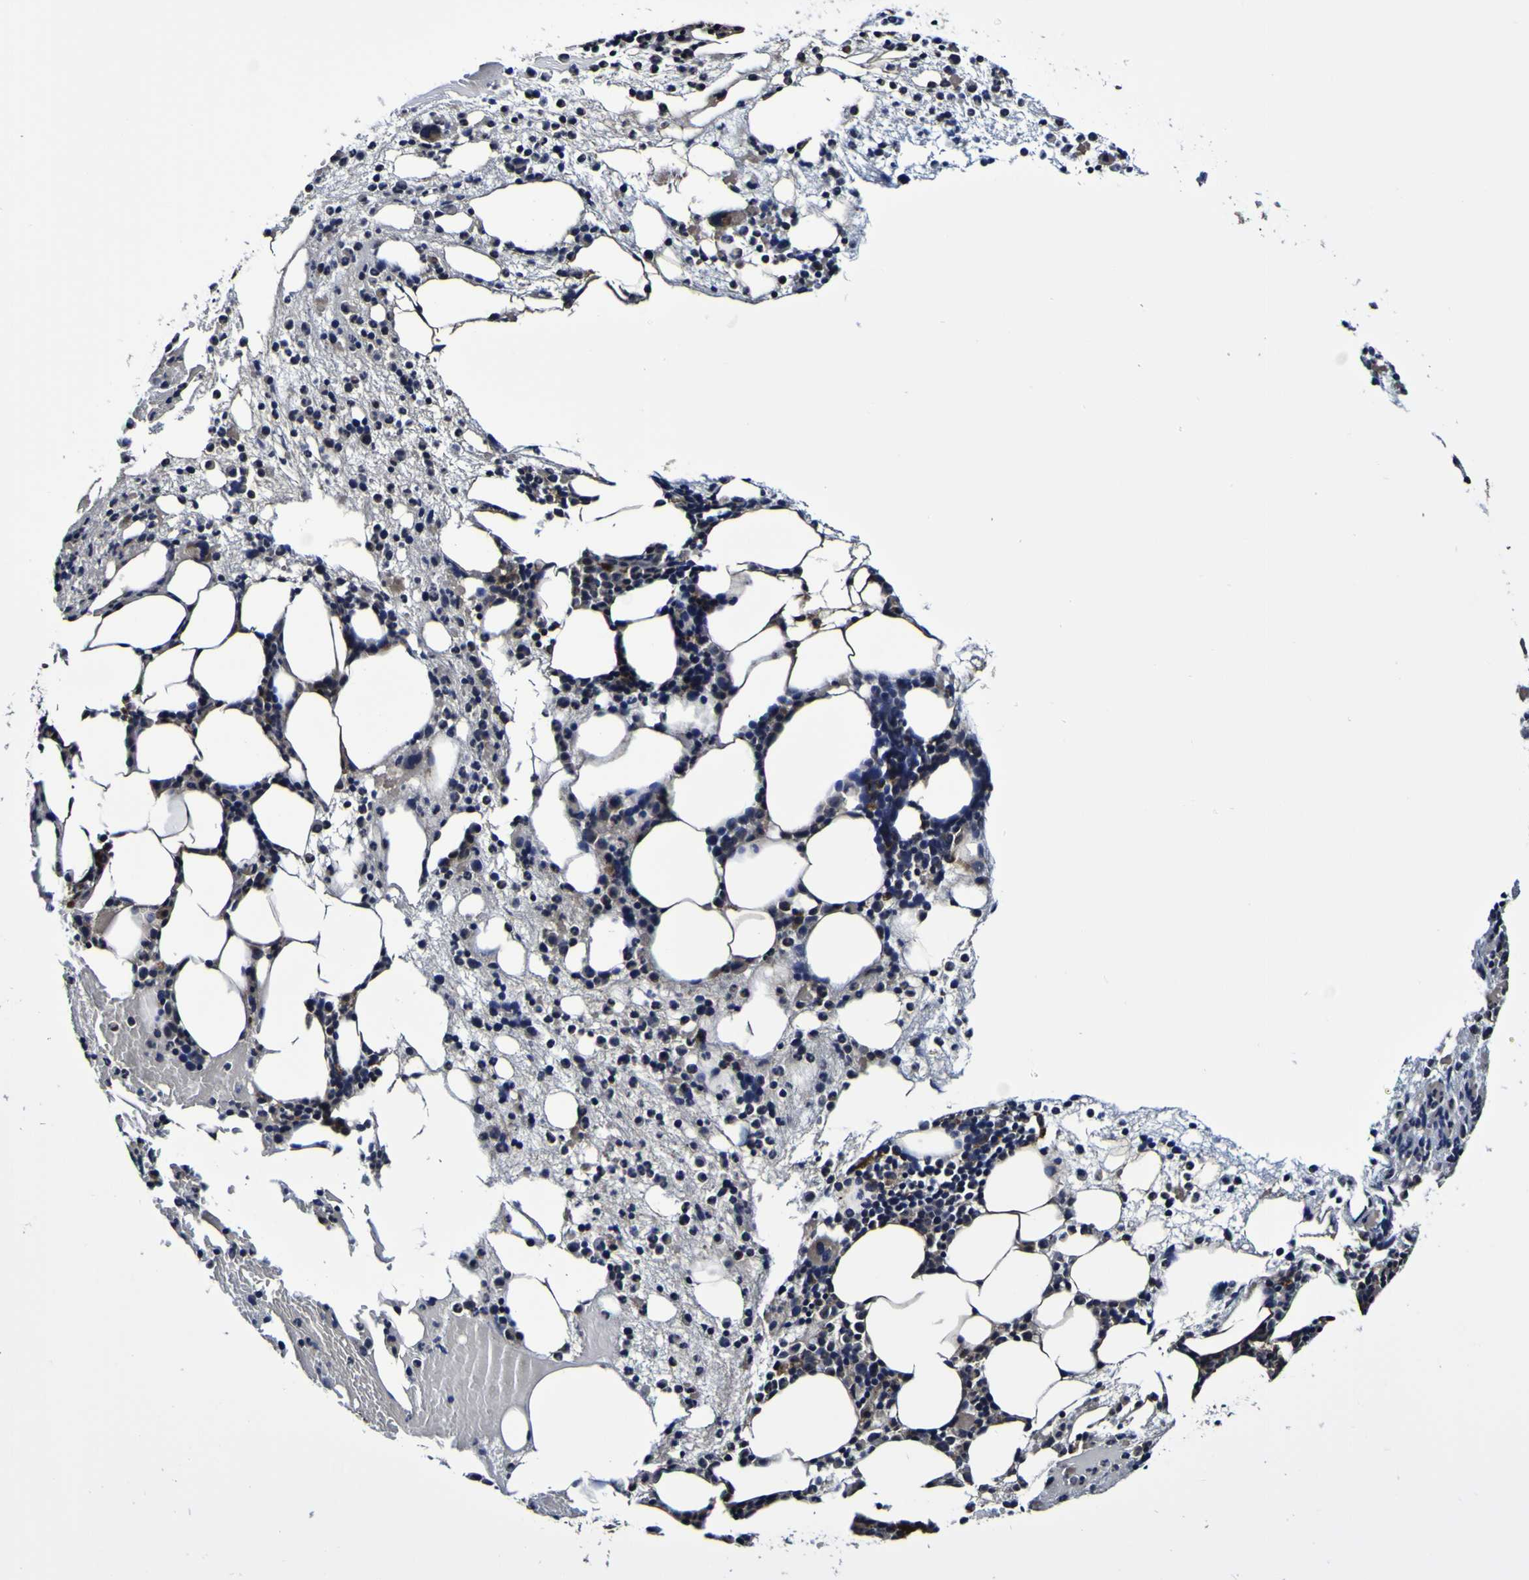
{"staining": {"intensity": "weak", "quantity": "<25%", "location": "cytoplasmic/membranous"}, "tissue": "bone marrow", "cell_type": "Hematopoietic cells", "image_type": "normal", "snomed": [{"axis": "morphology", "description": "Normal tissue, NOS"}, {"axis": "morphology", "description": "Inflammation, NOS"}, {"axis": "topography", "description": "Bone marrow"}], "caption": "Hematopoietic cells show no significant protein positivity in benign bone marrow.", "gene": "GPX1", "patient": {"sex": "female", "age": 79}}